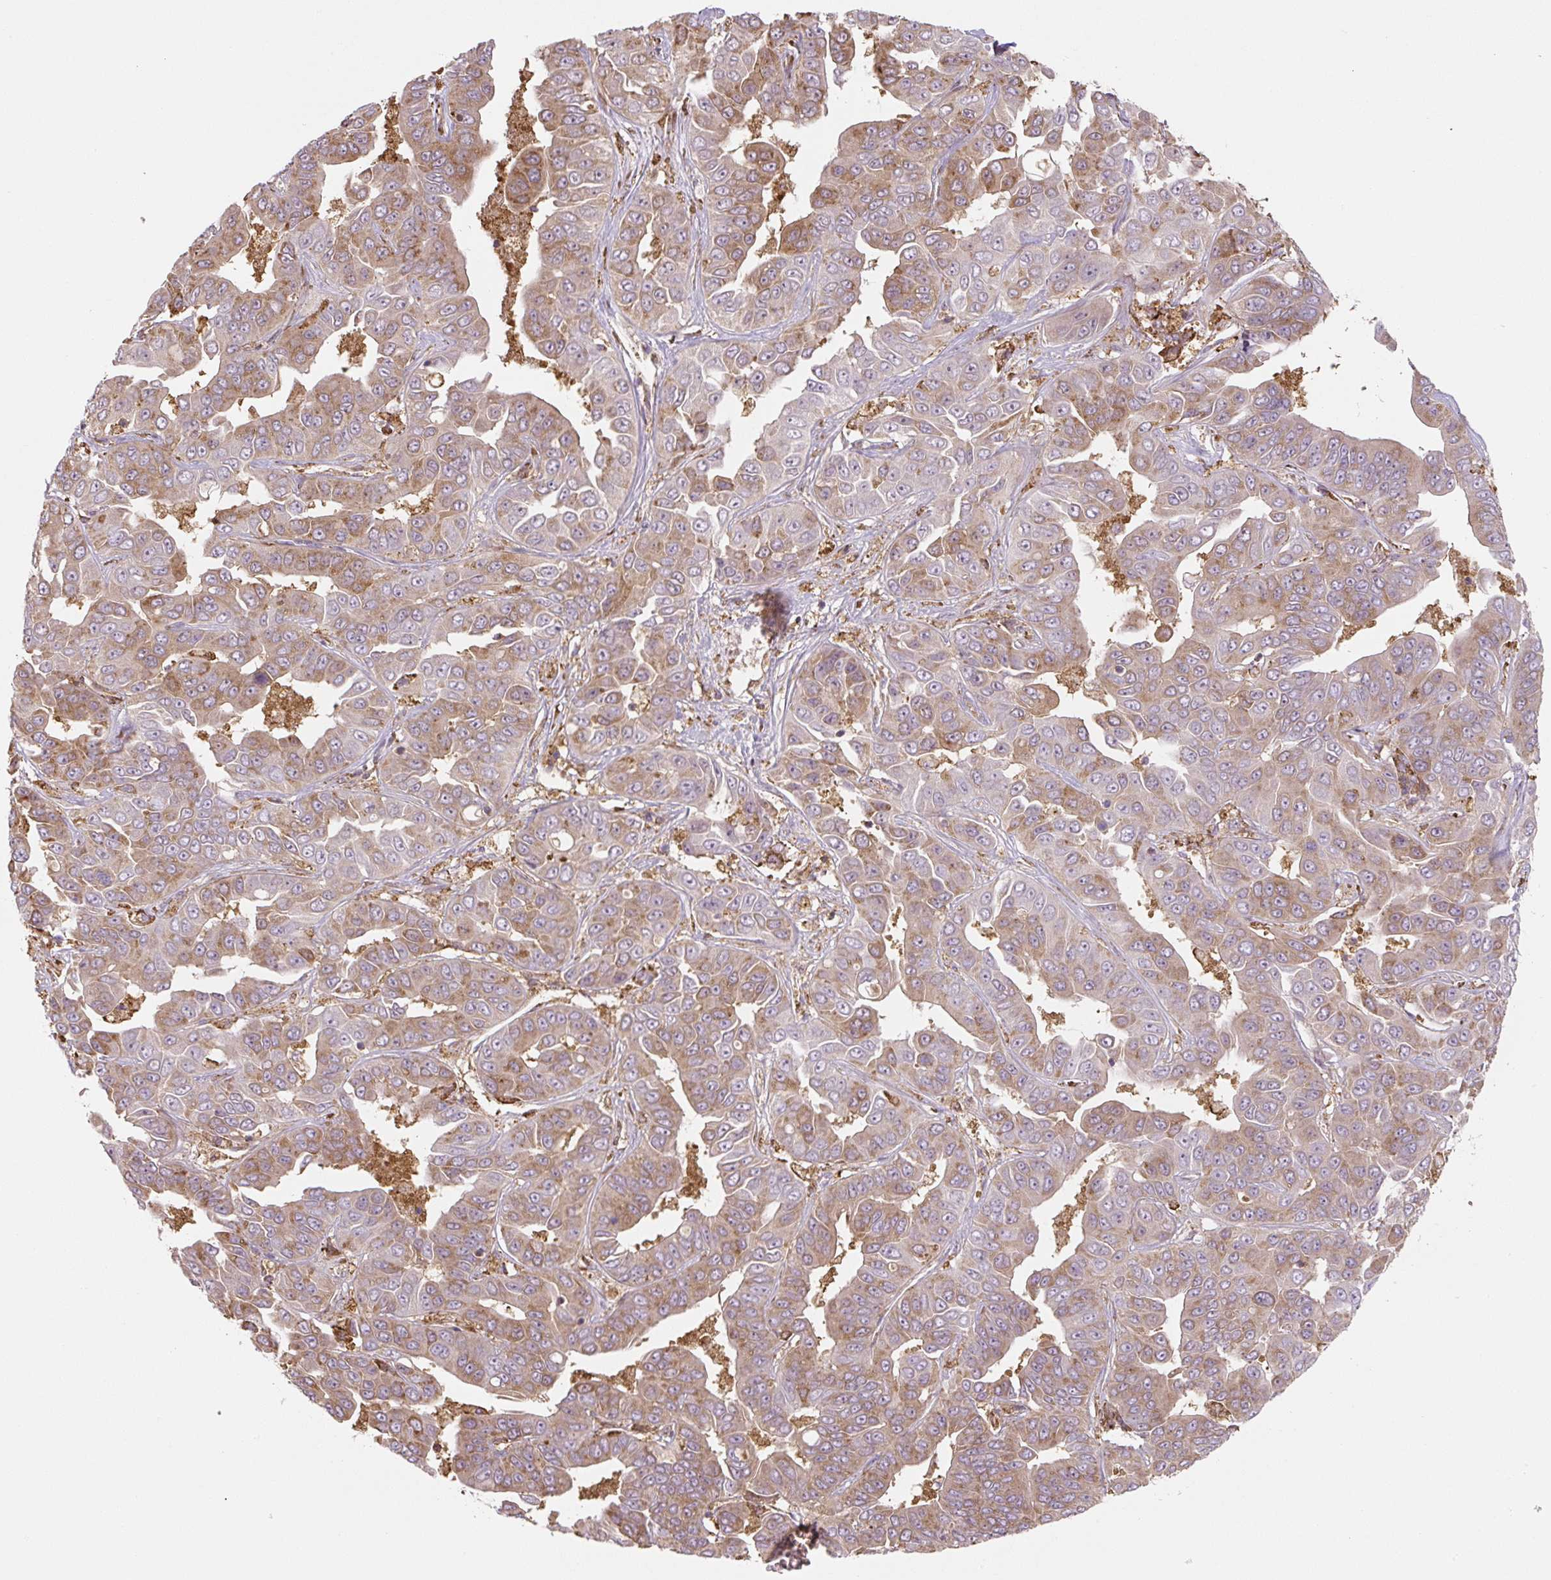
{"staining": {"intensity": "weak", "quantity": ">75%", "location": "cytoplasmic/membranous"}, "tissue": "liver cancer", "cell_type": "Tumor cells", "image_type": "cancer", "snomed": [{"axis": "morphology", "description": "Cholangiocarcinoma"}, {"axis": "topography", "description": "Liver"}], "caption": "Protein analysis of liver cholangiocarcinoma tissue exhibits weak cytoplasmic/membranous positivity in about >75% of tumor cells.", "gene": "RASA1", "patient": {"sex": "female", "age": 52}}